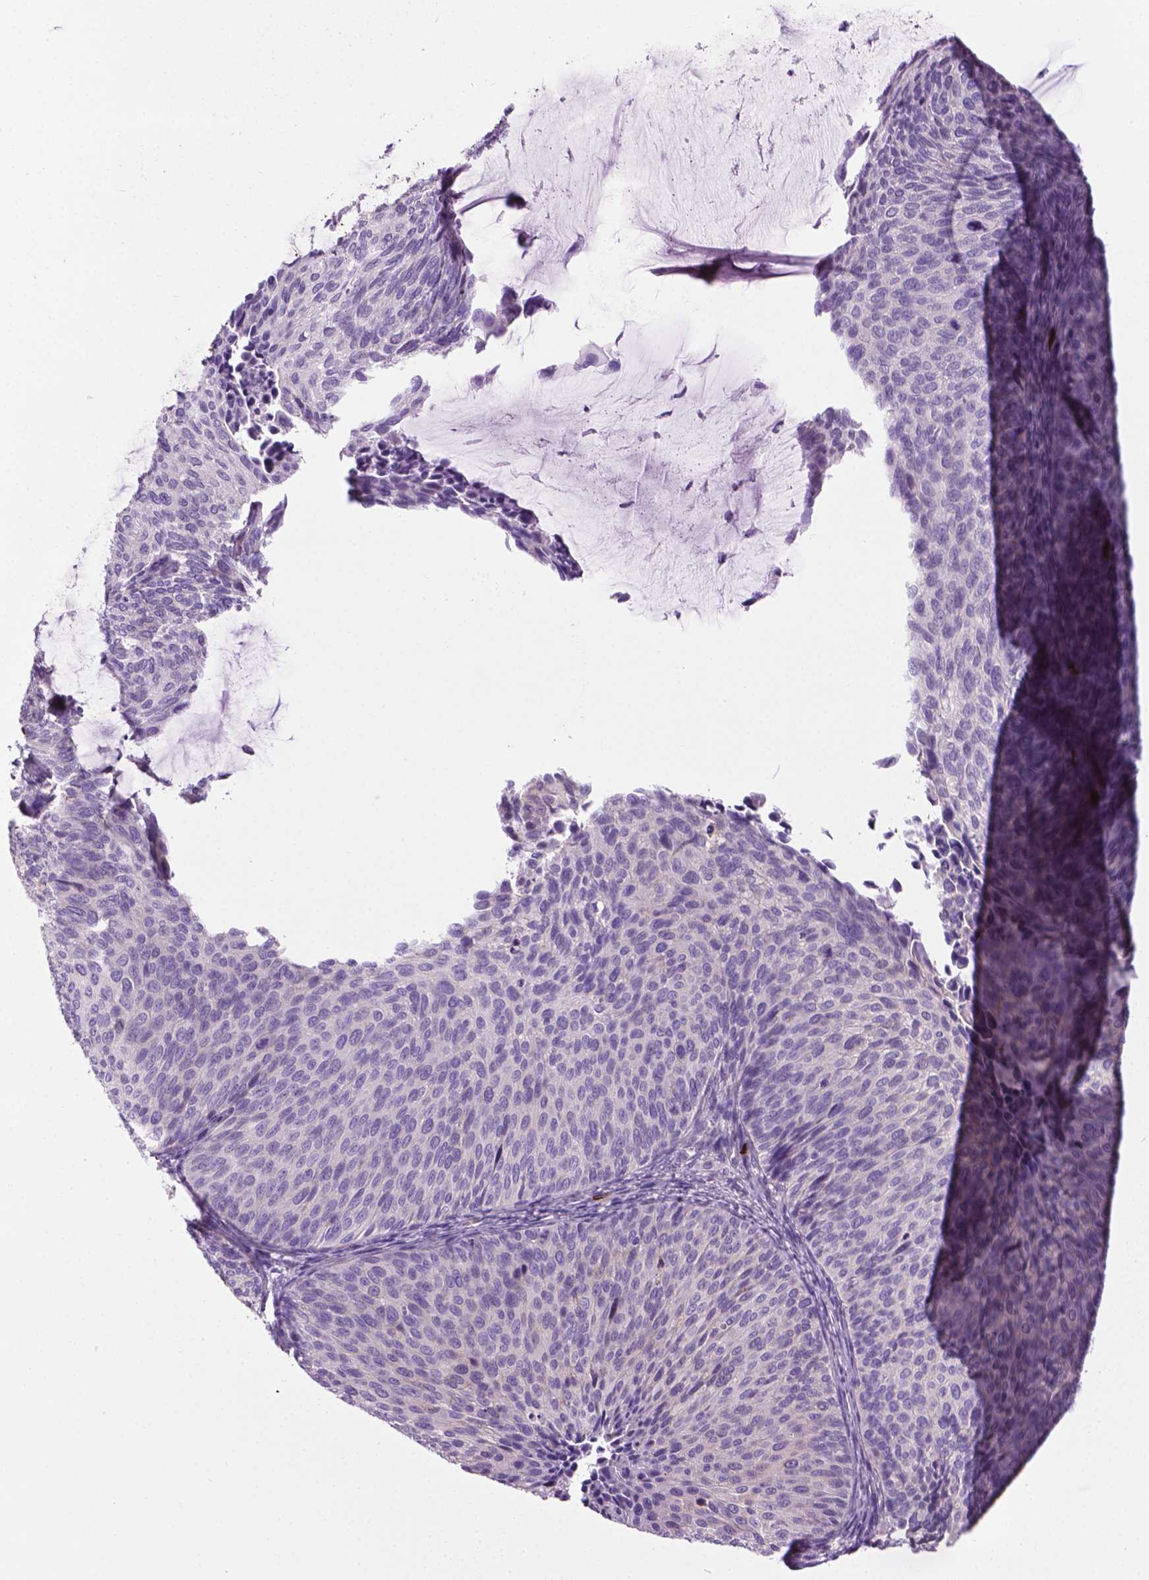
{"staining": {"intensity": "negative", "quantity": "none", "location": "none"}, "tissue": "cervical cancer", "cell_type": "Tumor cells", "image_type": "cancer", "snomed": [{"axis": "morphology", "description": "Squamous cell carcinoma, NOS"}, {"axis": "topography", "description": "Cervix"}], "caption": "The immunohistochemistry photomicrograph has no significant positivity in tumor cells of cervical cancer tissue. The staining was performed using DAB (3,3'-diaminobenzidine) to visualize the protein expression in brown, while the nuclei were stained in blue with hematoxylin (Magnification: 20x).", "gene": "SPECC1L", "patient": {"sex": "female", "age": 36}}